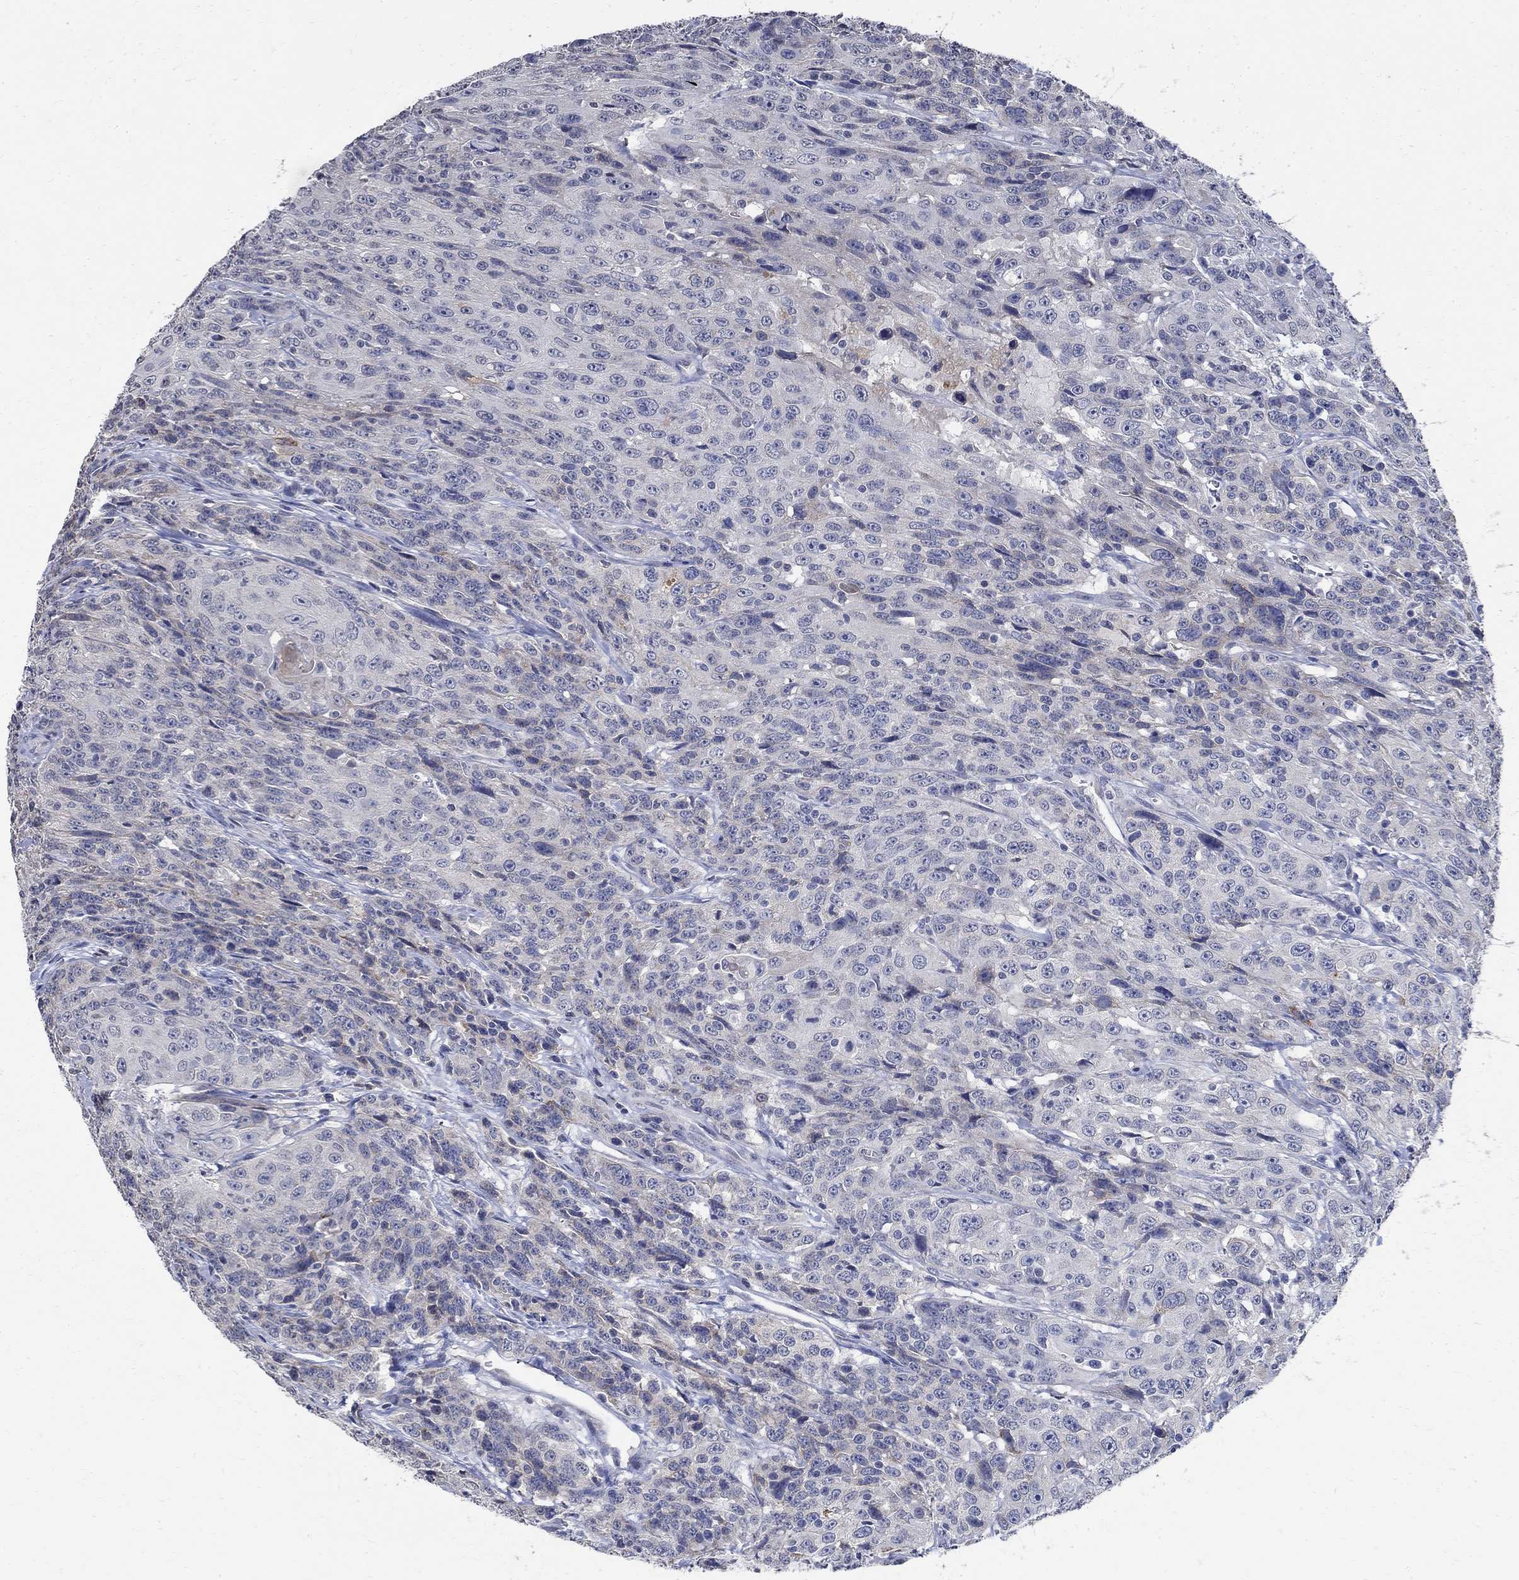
{"staining": {"intensity": "negative", "quantity": "none", "location": "none"}, "tissue": "urothelial cancer", "cell_type": "Tumor cells", "image_type": "cancer", "snomed": [{"axis": "morphology", "description": "Urothelial carcinoma, NOS"}, {"axis": "morphology", "description": "Urothelial carcinoma, High grade"}, {"axis": "topography", "description": "Urinary bladder"}], "caption": "Immunohistochemical staining of urothelial carcinoma (high-grade) exhibits no significant expression in tumor cells. (Stains: DAB (3,3'-diaminobenzidine) immunohistochemistry (IHC) with hematoxylin counter stain, Microscopy: brightfield microscopy at high magnification).", "gene": "TMEM169", "patient": {"sex": "female", "age": 73}}